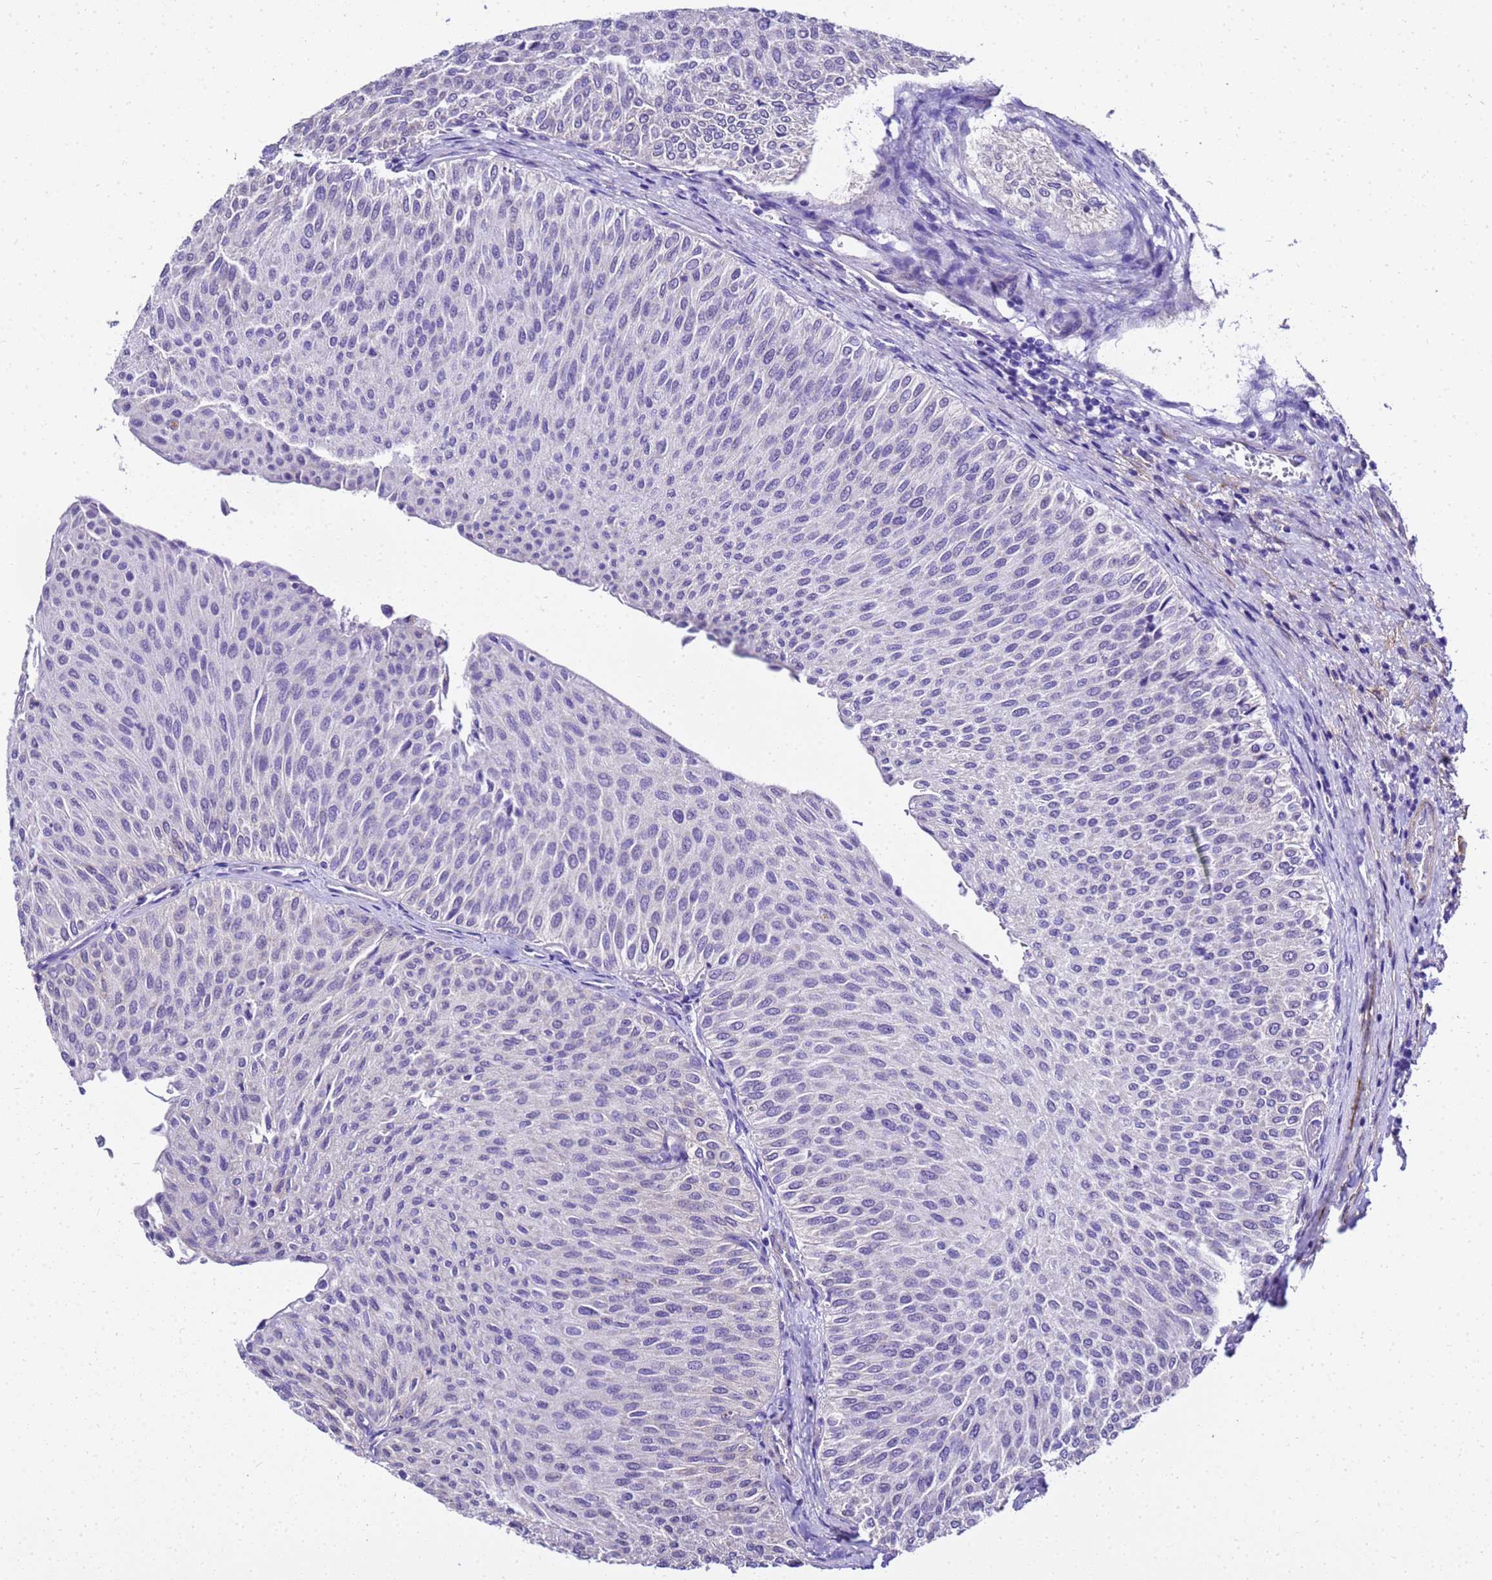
{"staining": {"intensity": "negative", "quantity": "none", "location": "none"}, "tissue": "urothelial cancer", "cell_type": "Tumor cells", "image_type": "cancer", "snomed": [{"axis": "morphology", "description": "Urothelial carcinoma, Low grade"}, {"axis": "topography", "description": "Urinary bladder"}], "caption": "This is an immunohistochemistry histopathology image of urothelial carcinoma (low-grade). There is no positivity in tumor cells.", "gene": "HSPB6", "patient": {"sex": "male", "age": 78}}